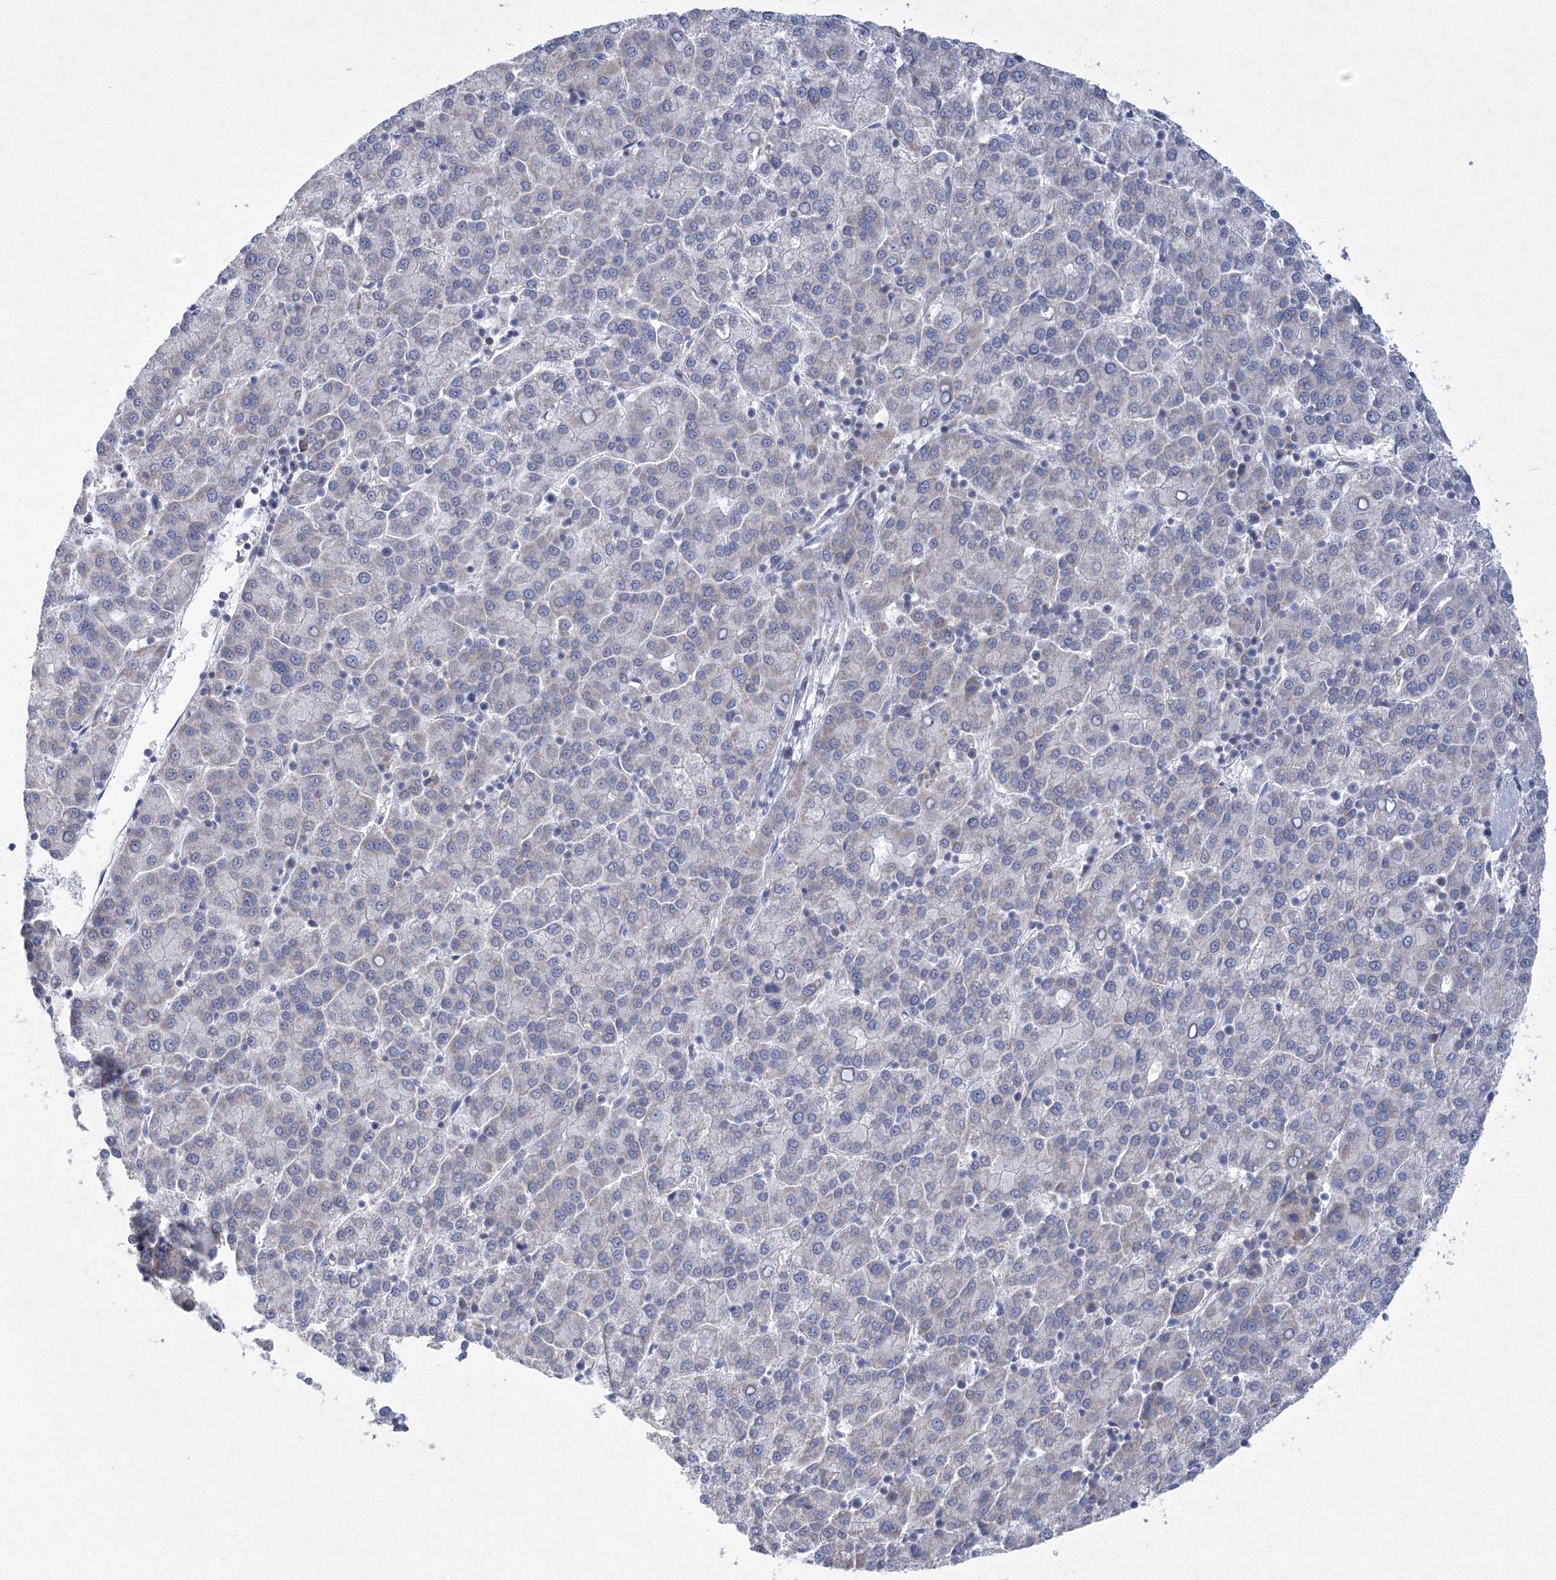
{"staining": {"intensity": "negative", "quantity": "none", "location": "none"}, "tissue": "liver cancer", "cell_type": "Tumor cells", "image_type": "cancer", "snomed": [{"axis": "morphology", "description": "Carcinoma, Hepatocellular, NOS"}, {"axis": "topography", "description": "Liver"}], "caption": "DAB (3,3'-diaminobenzidine) immunohistochemical staining of liver cancer (hepatocellular carcinoma) displays no significant positivity in tumor cells.", "gene": "NIPAL1", "patient": {"sex": "female", "age": 58}}